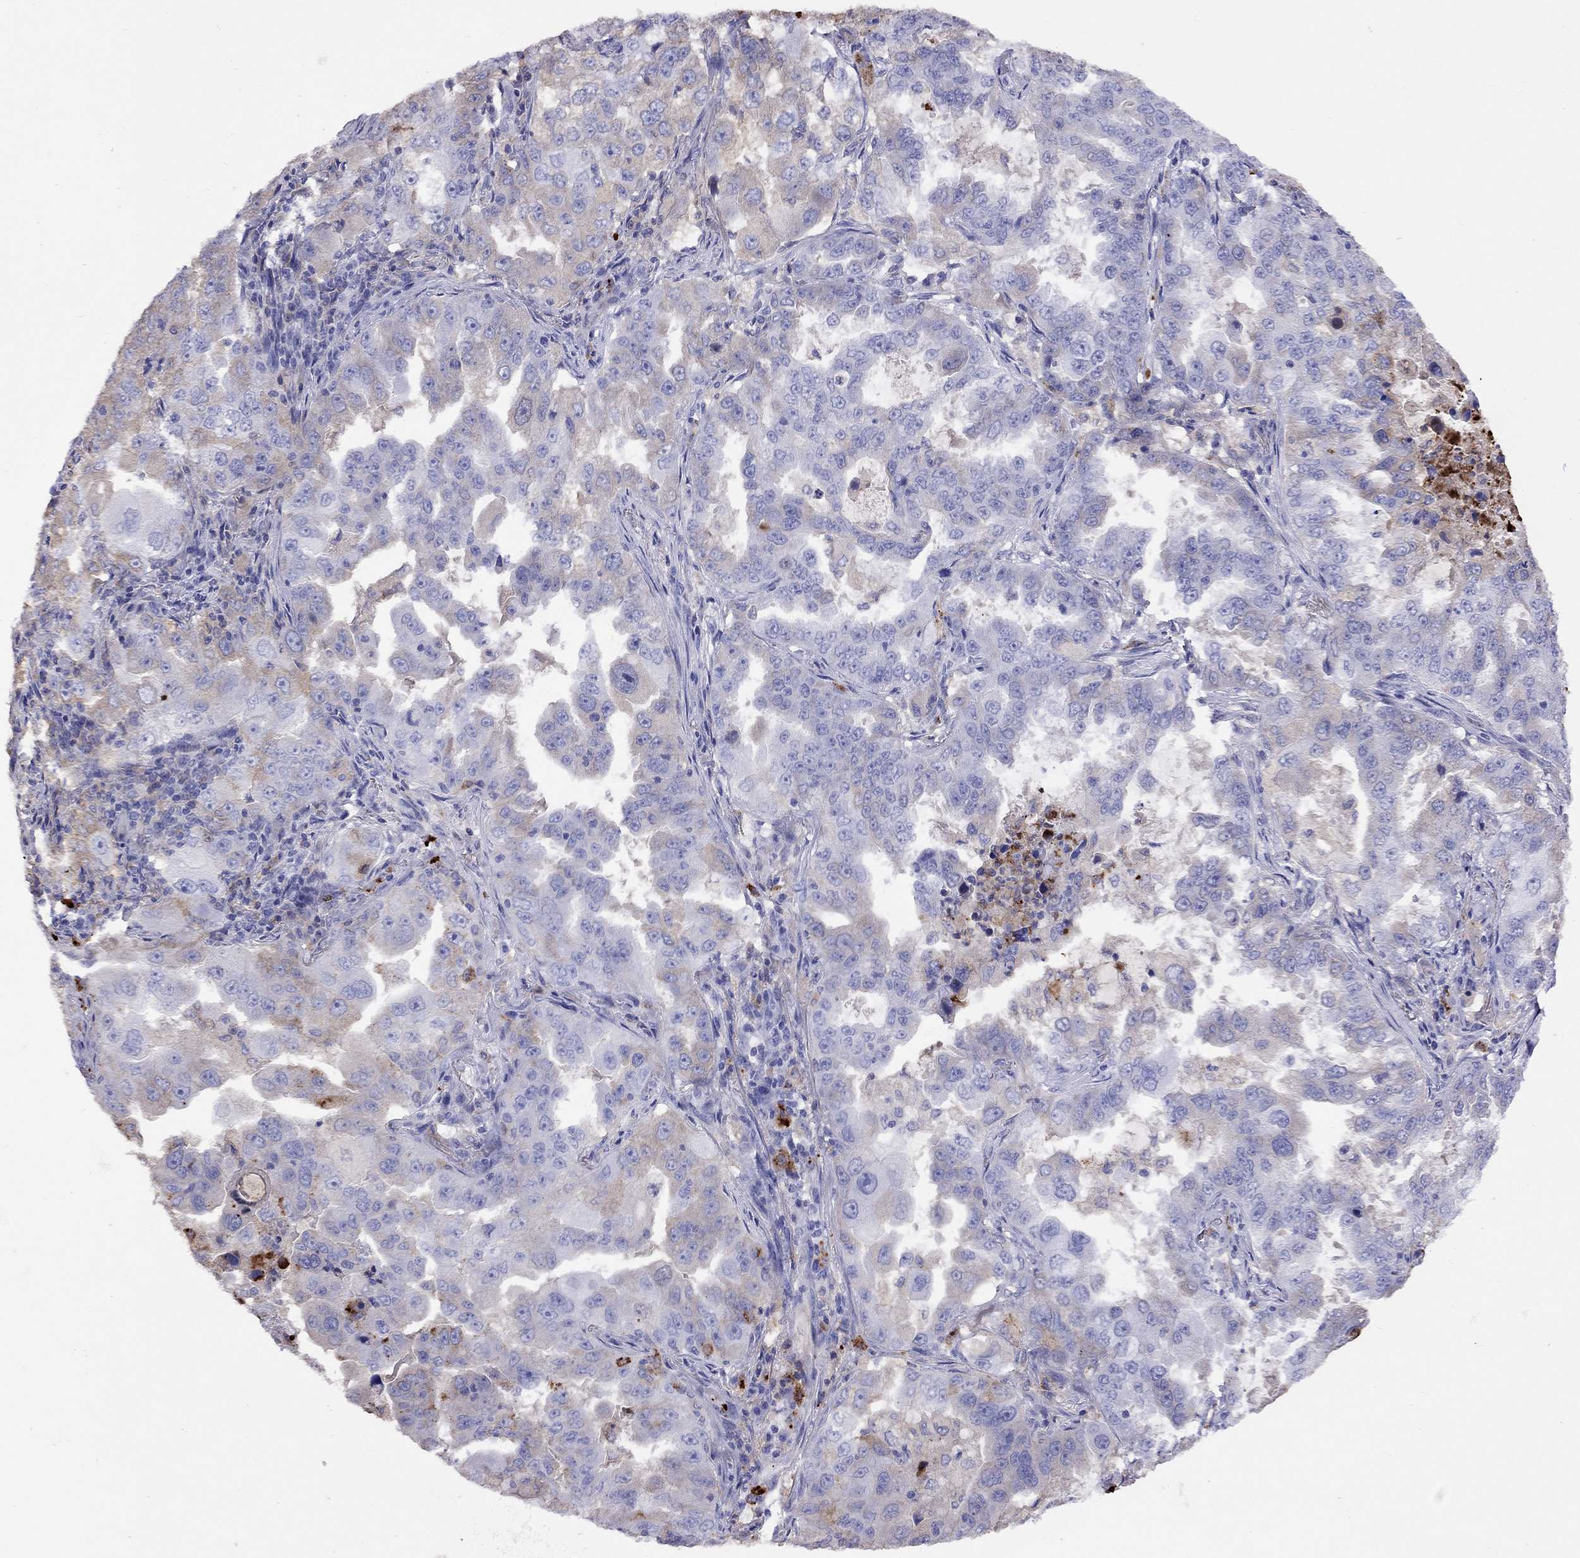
{"staining": {"intensity": "weak", "quantity": "25%-75%", "location": "cytoplasmic/membranous"}, "tissue": "lung cancer", "cell_type": "Tumor cells", "image_type": "cancer", "snomed": [{"axis": "morphology", "description": "Adenocarcinoma, NOS"}, {"axis": "topography", "description": "Lung"}], "caption": "DAB immunohistochemical staining of lung adenocarcinoma shows weak cytoplasmic/membranous protein positivity in approximately 25%-75% of tumor cells. The staining was performed using DAB, with brown indicating positive protein expression. Nuclei are stained blue with hematoxylin.", "gene": "SERPINA3", "patient": {"sex": "female", "age": 61}}